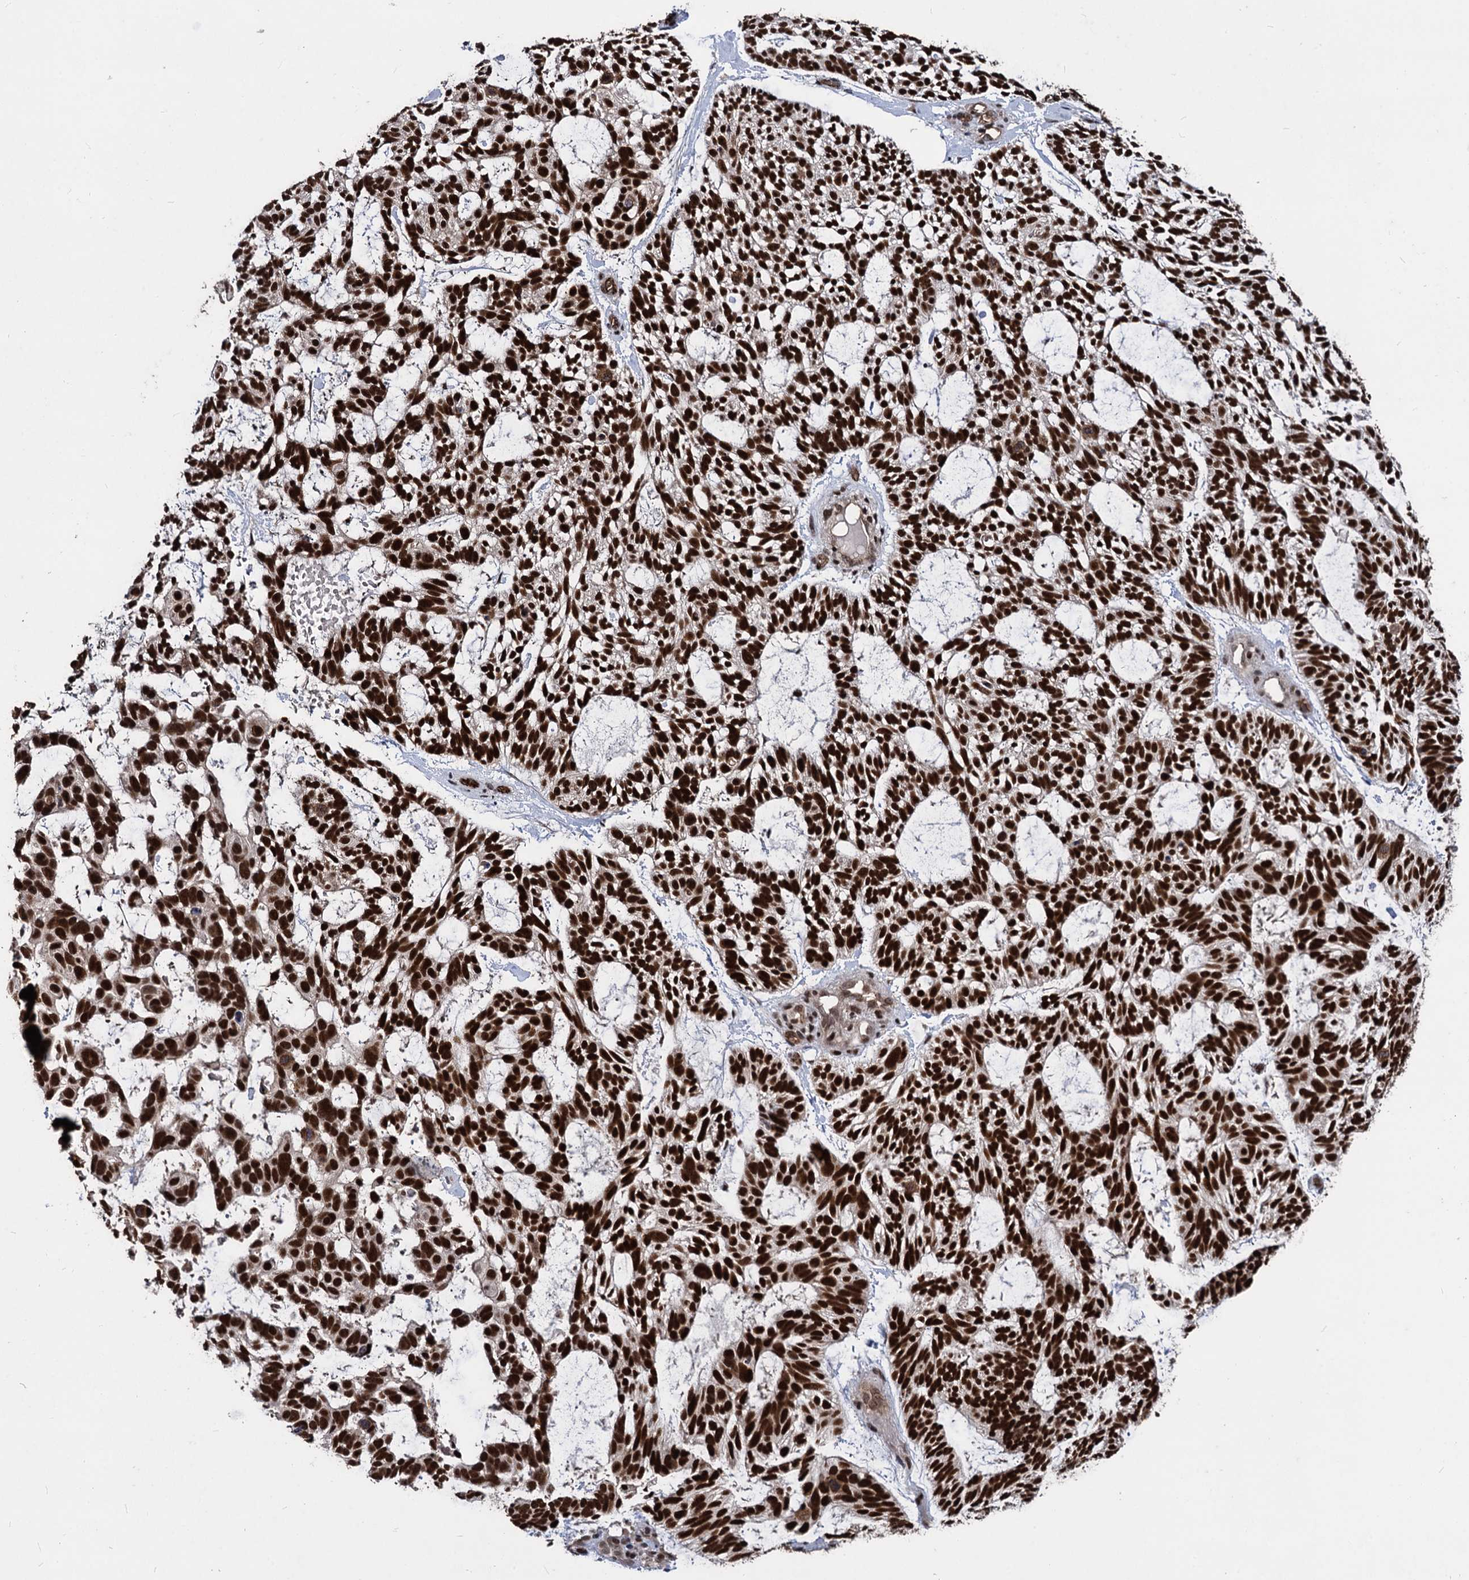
{"staining": {"intensity": "strong", "quantity": ">75%", "location": "nuclear"}, "tissue": "skin cancer", "cell_type": "Tumor cells", "image_type": "cancer", "snomed": [{"axis": "morphology", "description": "Basal cell carcinoma"}, {"axis": "topography", "description": "Skin"}], "caption": "Skin basal cell carcinoma stained with DAB (3,3'-diaminobenzidine) immunohistochemistry exhibits high levels of strong nuclear expression in approximately >75% of tumor cells. The staining was performed using DAB (3,3'-diaminobenzidine), with brown indicating positive protein expression. Nuclei are stained blue with hematoxylin.", "gene": "GALNT11", "patient": {"sex": "male", "age": 88}}